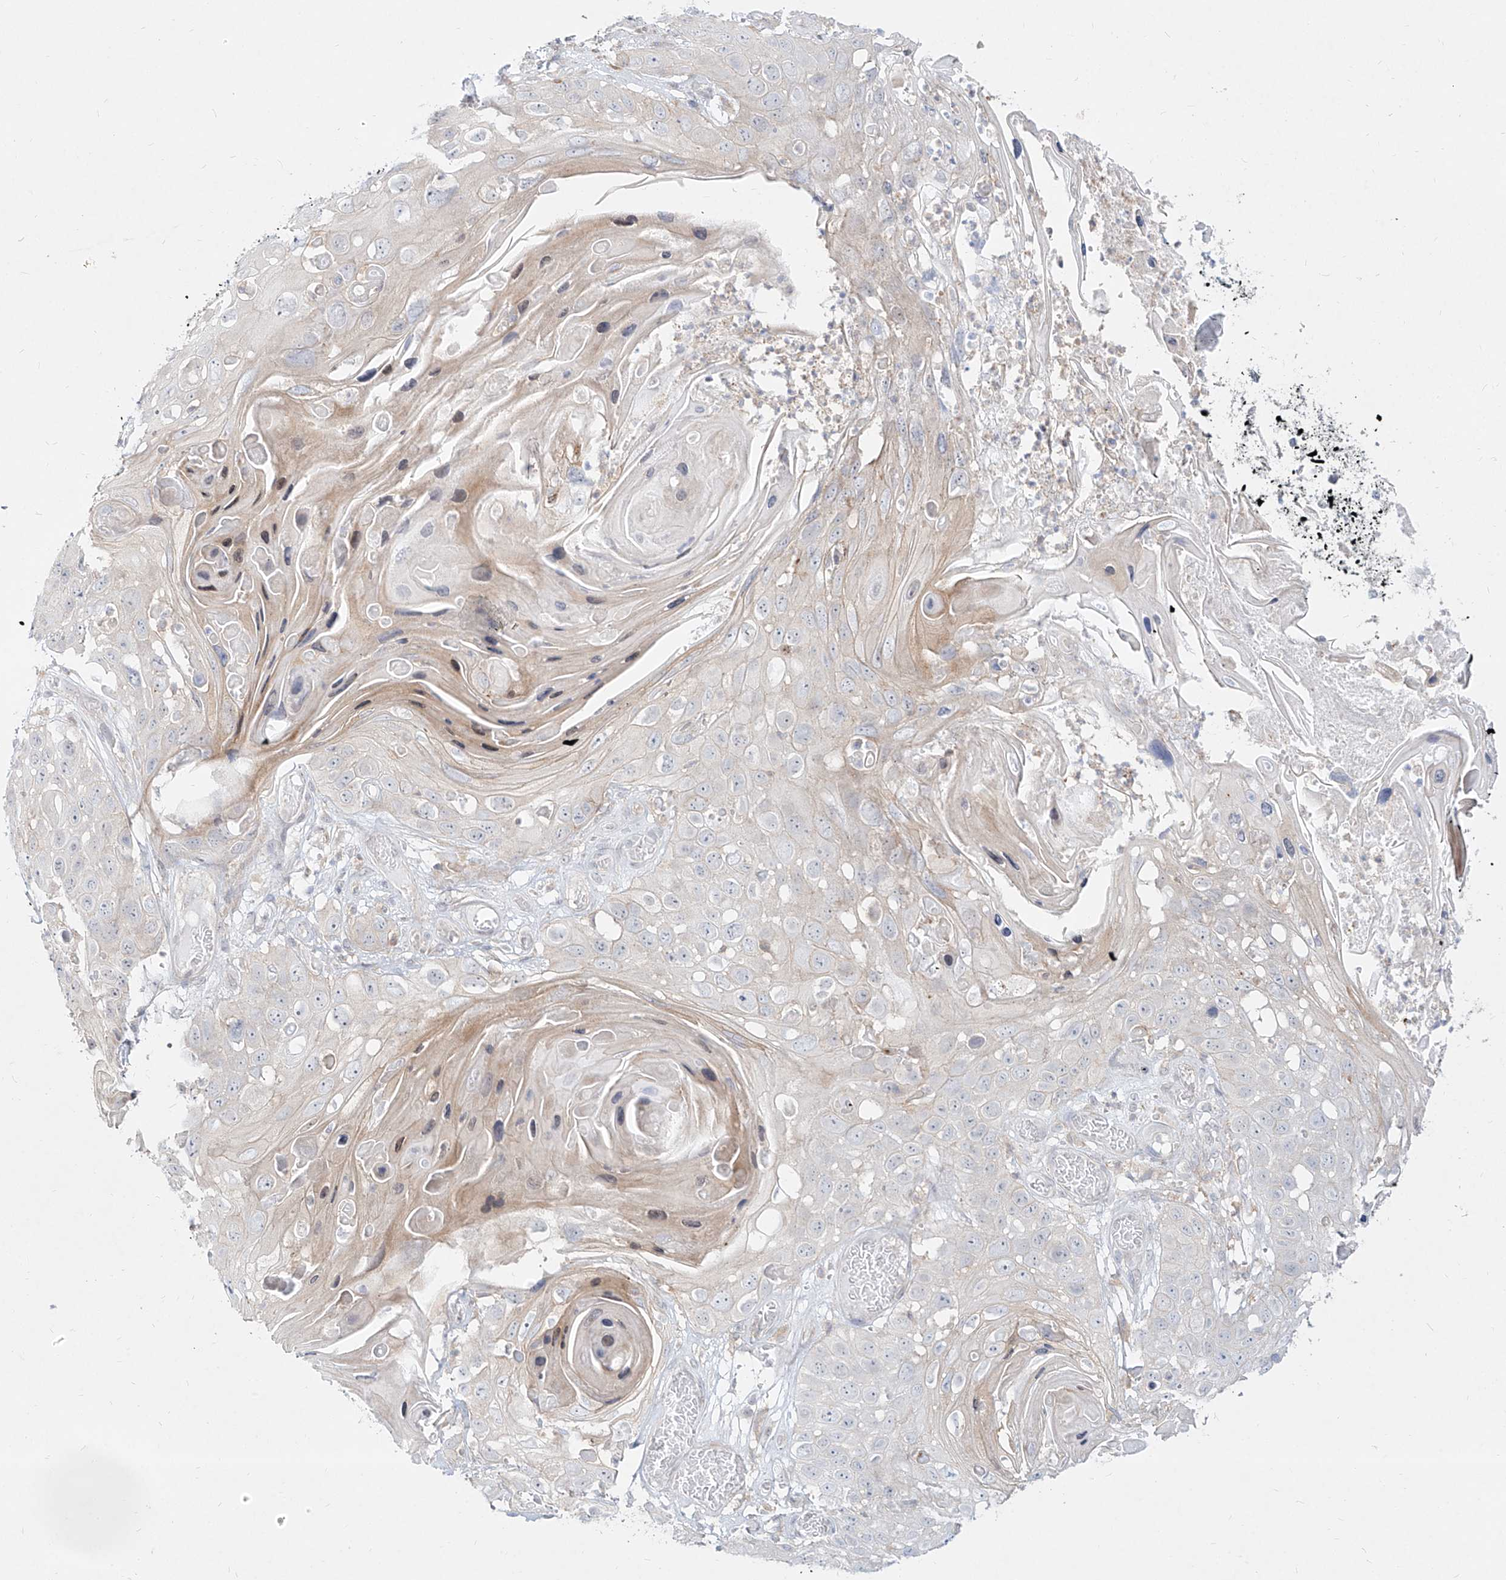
{"staining": {"intensity": "negative", "quantity": "none", "location": "none"}, "tissue": "skin cancer", "cell_type": "Tumor cells", "image_type": "cancer", "snomed": [{"axis": "morphology", "description": "Squamous cell carcinoma, NOS"}, {"axis": "topography", "description": "Skin"}], "caption": "This is an immunohistochemistry (IHC) photomicrograph of human skin cancer. There is no positivity in tumor cells.", "gene": "SLC2A12", "patient": {"sex": "male", "age": 55}}